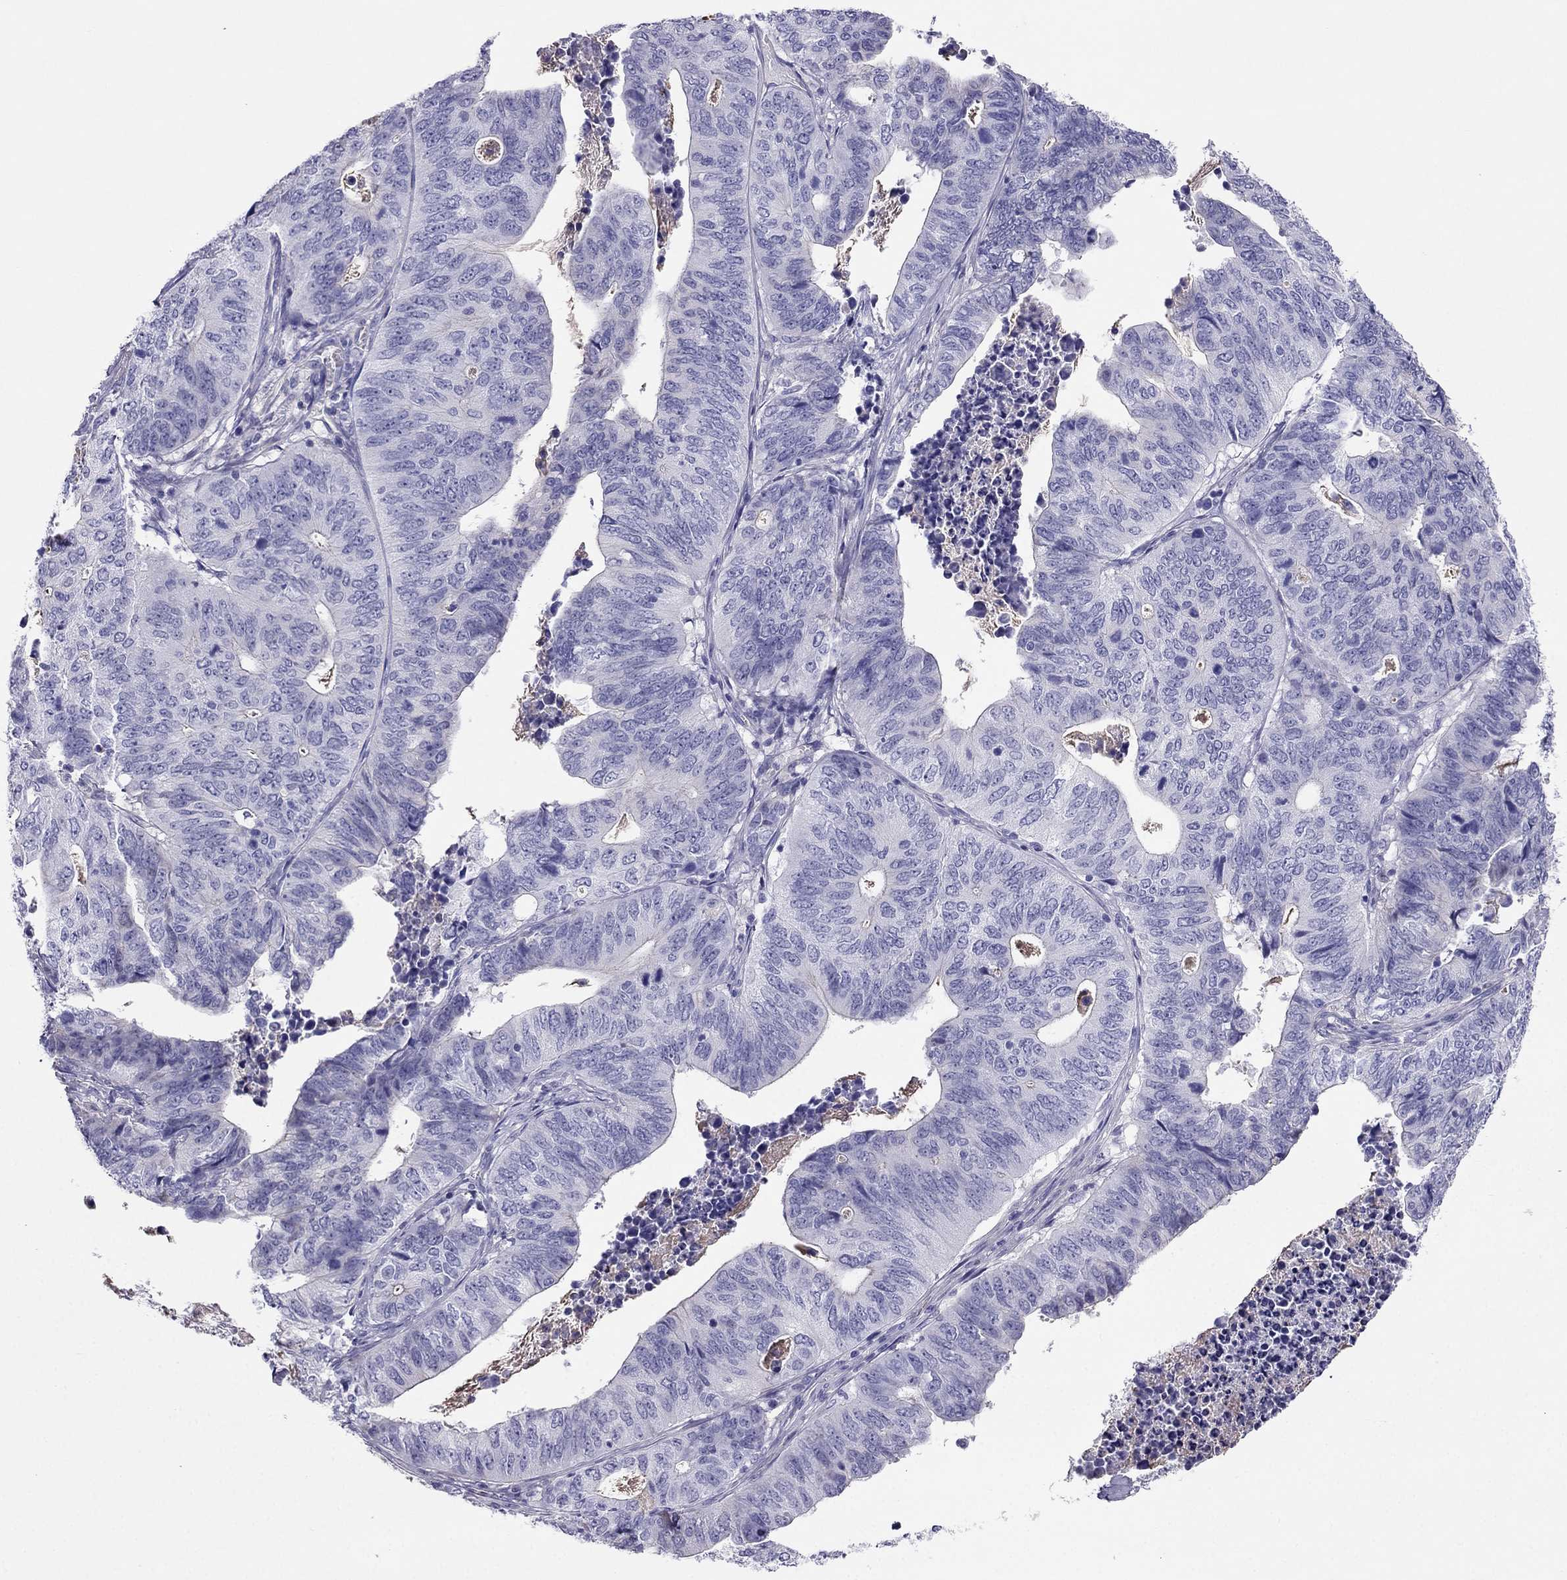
{"staining": {"intensity": "negative", "quantity": "none", "location": "none"}, "tissue": "stomach cancer", "cell_type": "Tumor cells", "image_type": "cancer", "snomed": [{"axis": "morphology", "description": "Adenocarcinoma, NOS"}, {"axis": "topography", "description": "Stomach, upper"}], "caption": "The photomicrograph shows no significant positivity in tumor cells of stomach cancer (adenocarcinoma). The staining is performed using DAB brown chromogen with nuclei counter-stained in using hematoxylin.", "gene": "TBC1D21", "patient": {"sex": "female", "age": 67}}